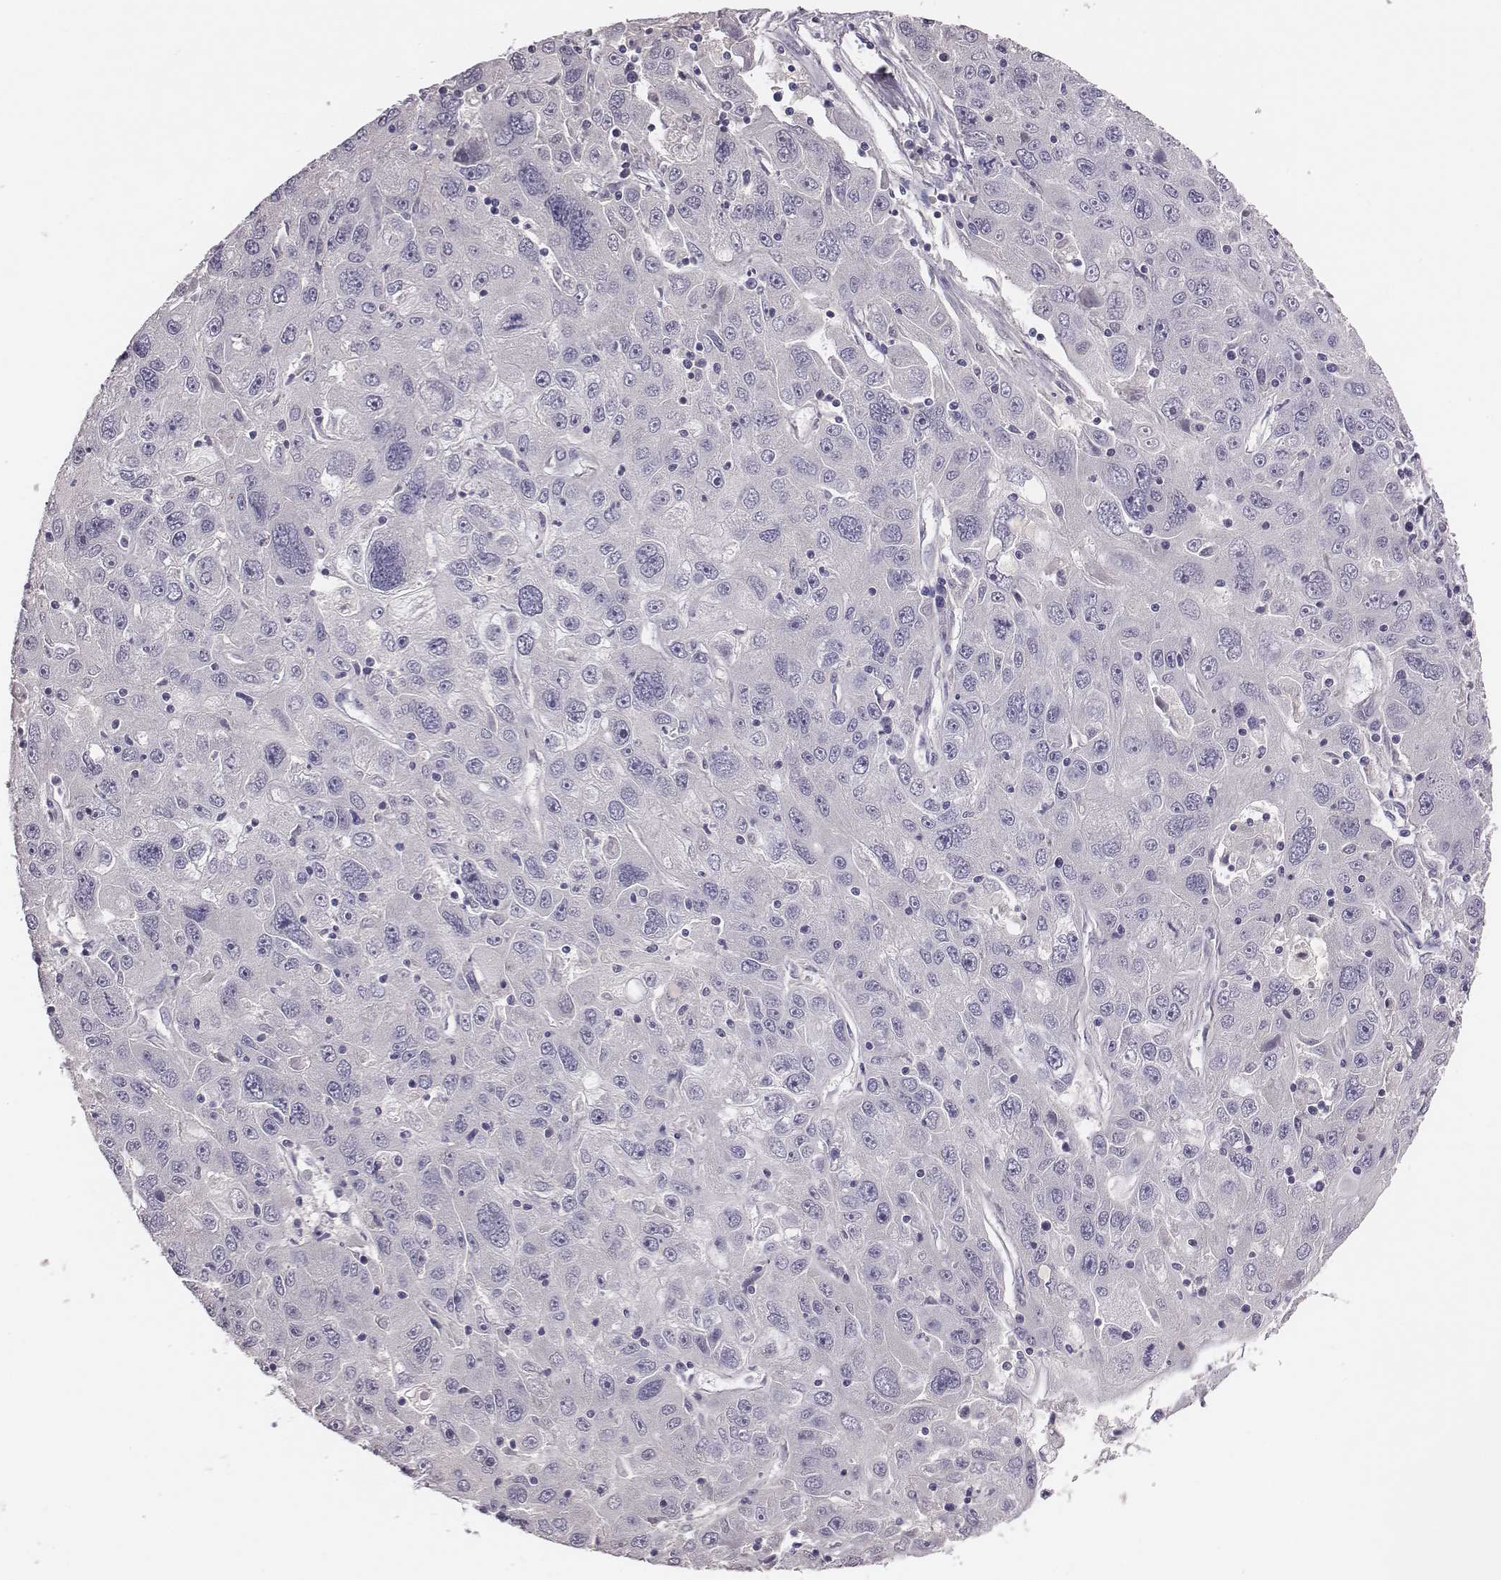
{"staining": {"intensity": "negative", "quantity": "none", "location": "none"}, "tissue": "stomach cancer", "cell_type": "Tumor cells", "image_type": "cancer", "snomed": [{"axis": "morphology", "description": "Adenocarcinoma, NOS"}, {"axis": "topography", "description": "Stomach"}], "caption": "Micrograph shows no protein positivity in tumor cells of stomach cancer tissue. (DAB immunohistochemistry (IHC) visualized using brightfield microscopy, high magnification).", "gene": "EN1", "patient": {"sex": "male", "age": 56}}